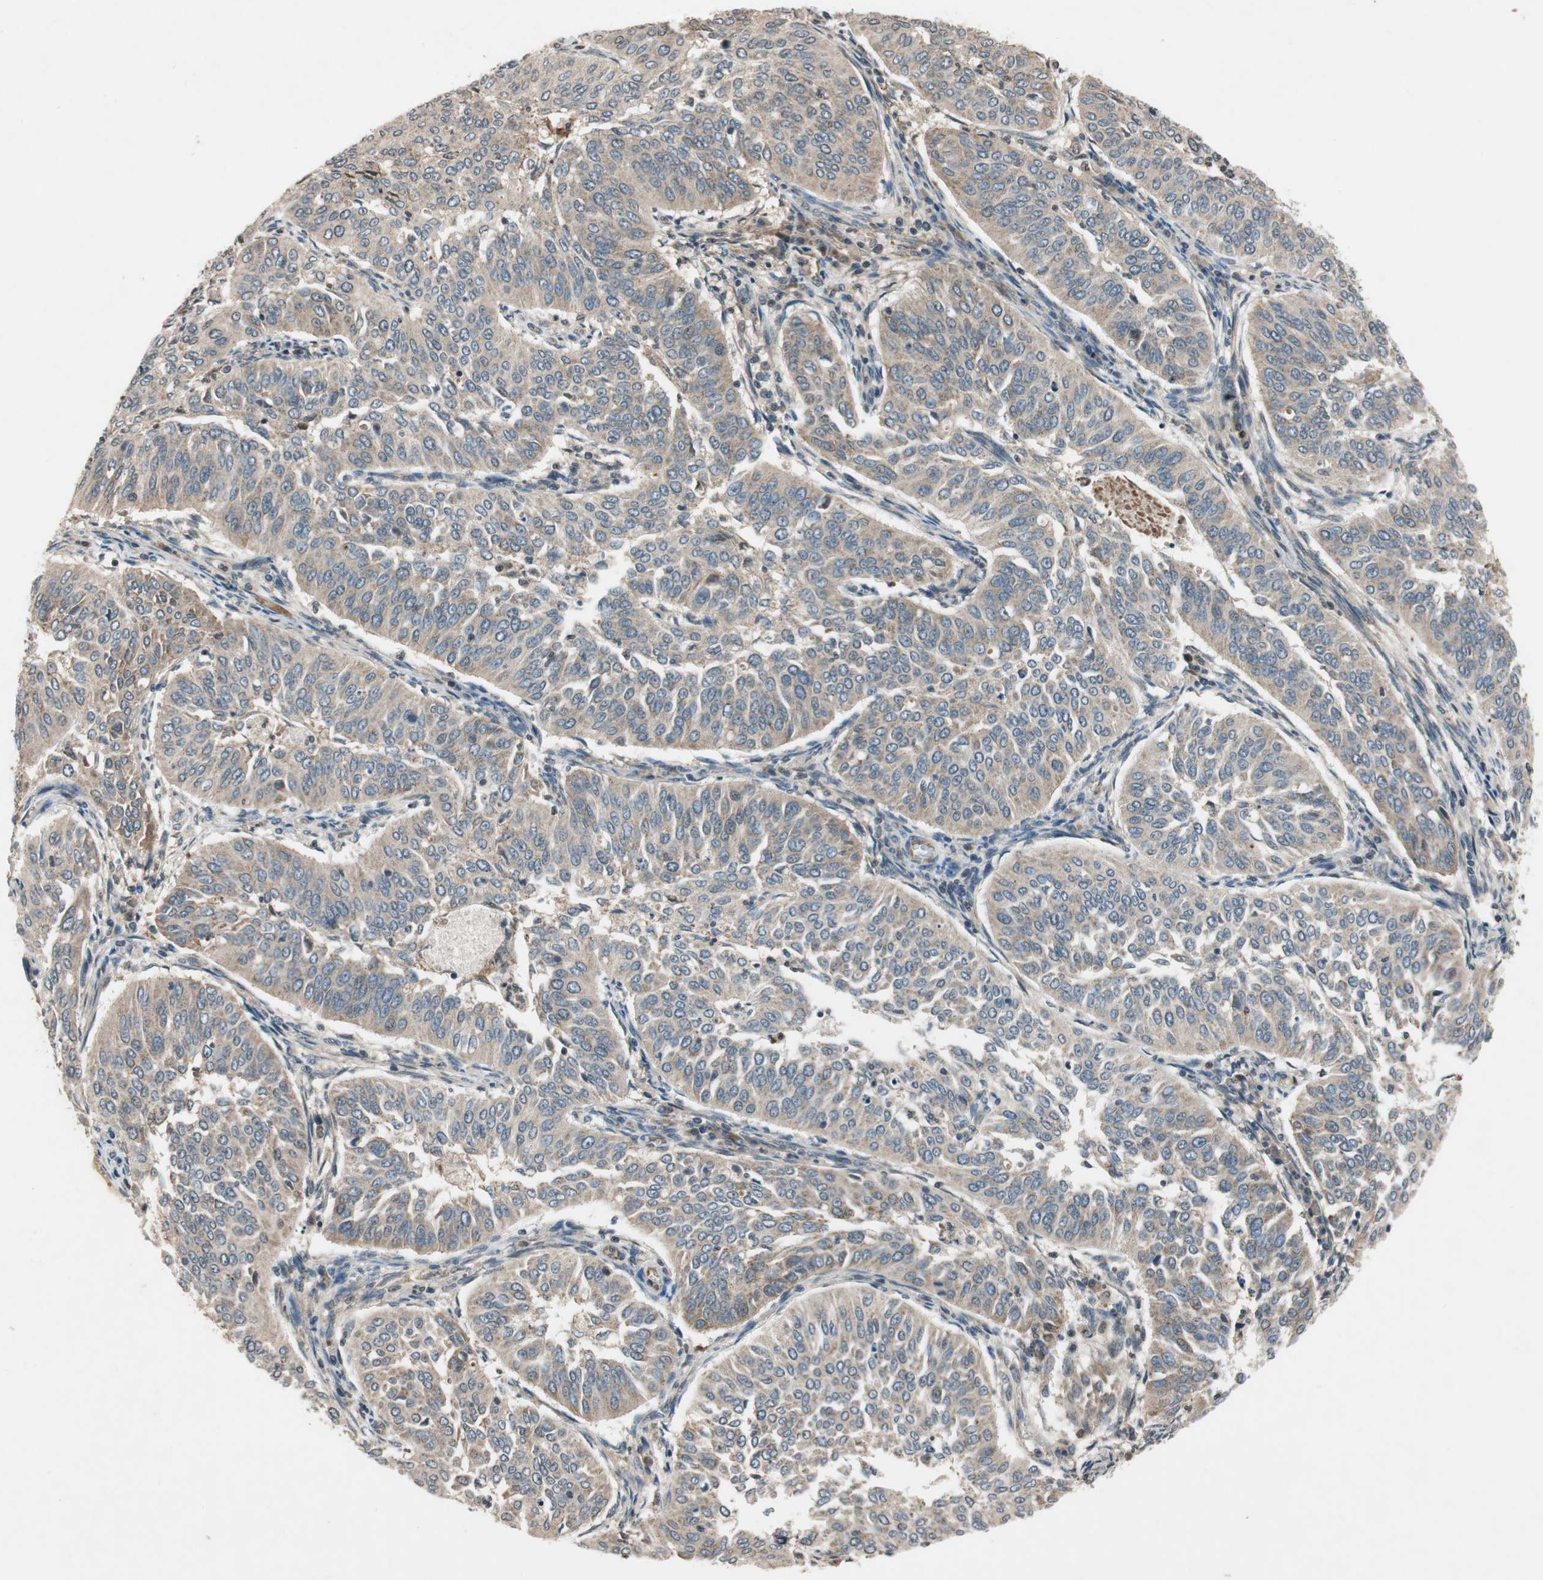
{"staining": {"intensity": "weak", "quantity": ">75%", "location": "cytoplasmic/membranous"}, "tissue": "cervical cancer", "cell_type": "Tumor cells", "image_type": "cancer", "snomed": [{"axis": "morphology", "description": "Normal tissue, NOS"}, {"axis": "morphology", "description": "Squamous cell carcinoma, NOS"}, {"axis": "topography", "description": "Cervix"}], "caption": "A micrograph of human cervical cancer stained for a protein displays weak cytoplasmic/membranous brown staining in tumor cells.", "gene": "GCLM", "patient": {"sex": "female", "age": 39}}